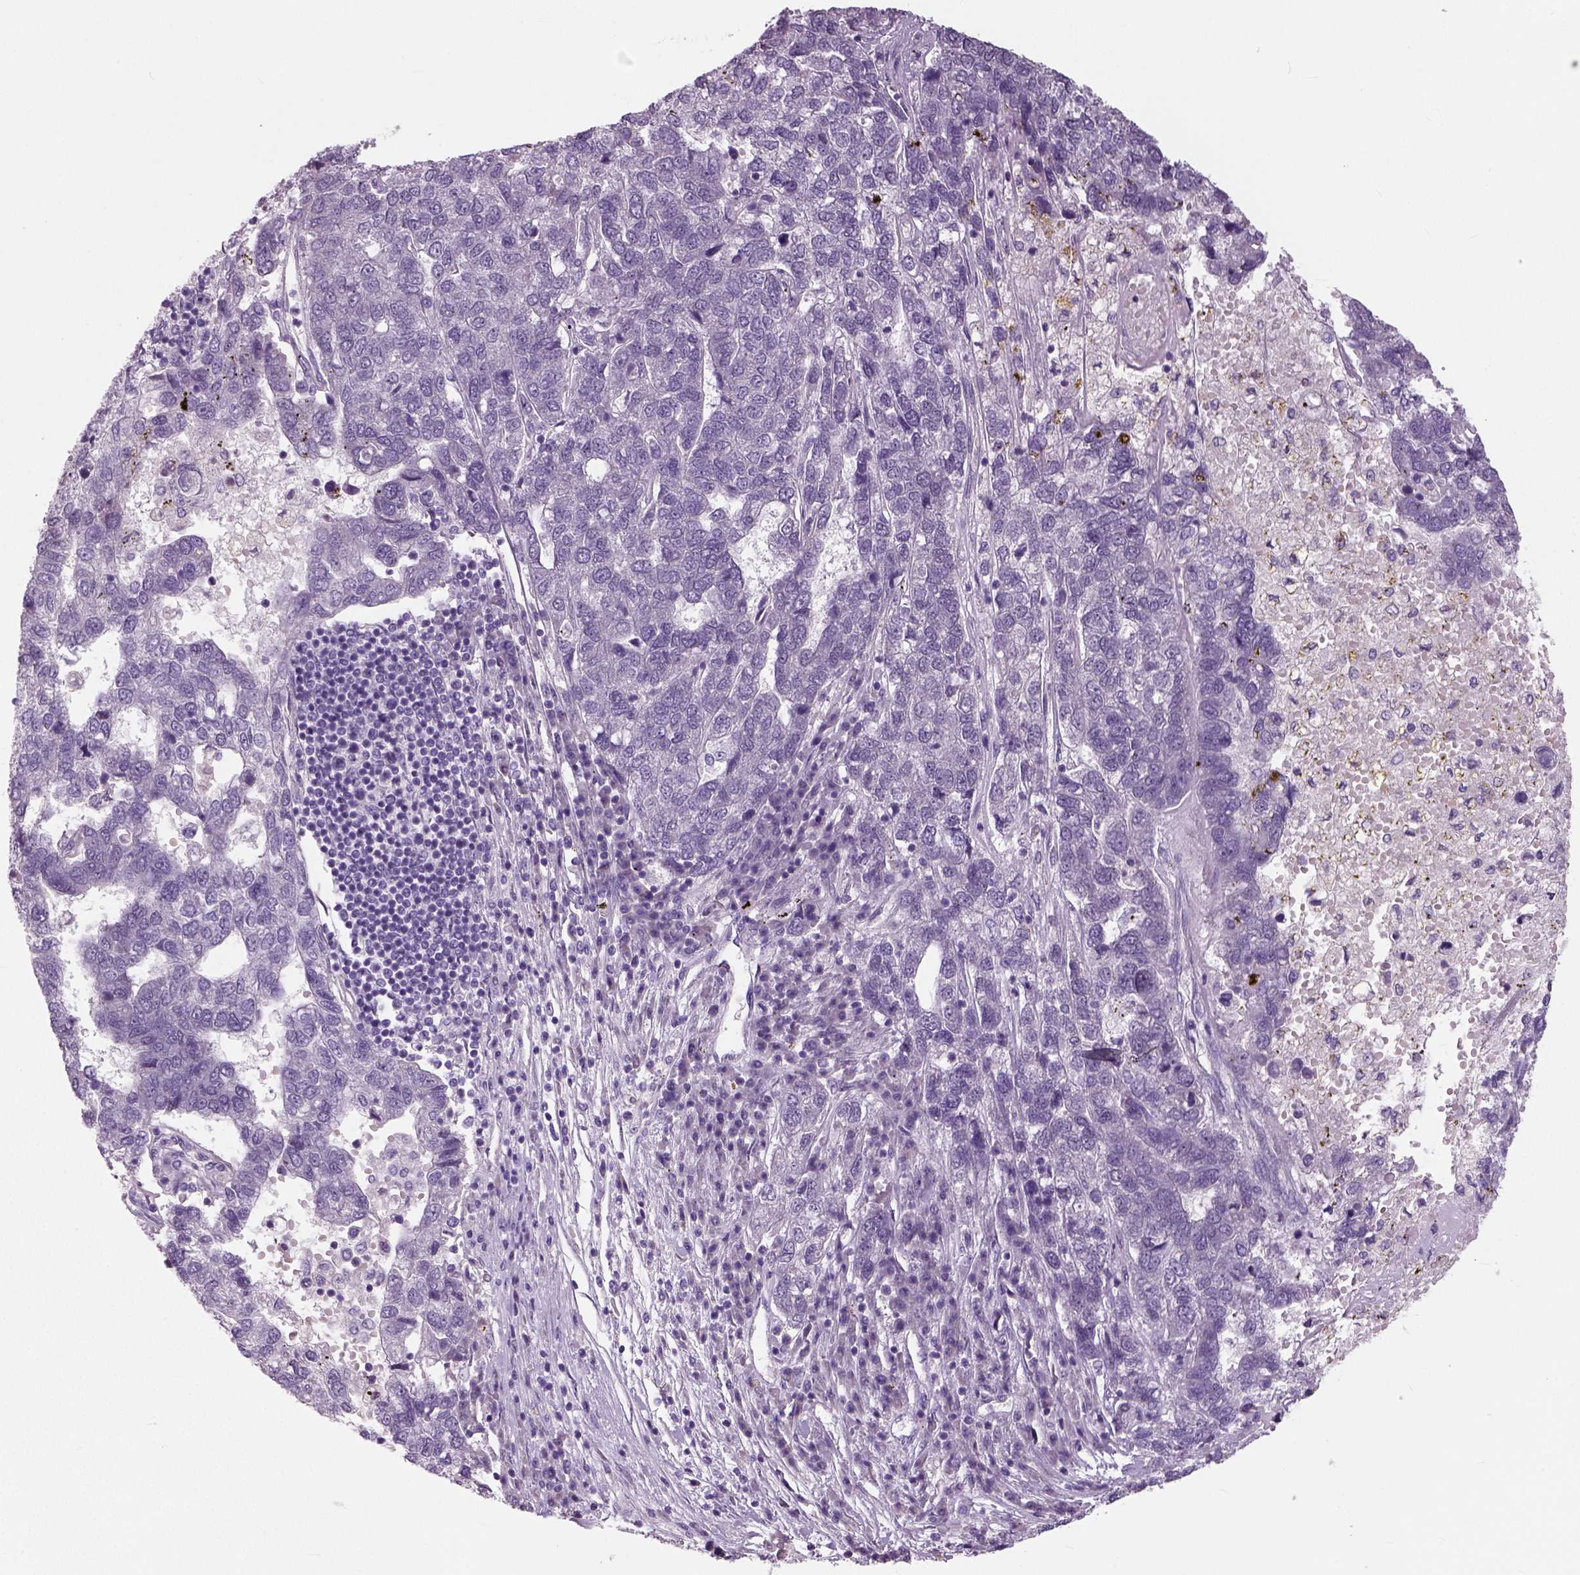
{"staining": {"intensity": "negative", "quantity": "none", "location": "none"}, "tissue": "pancreatic cancer", "cell_type": "Tumor cells", "image_type": "cancer", "snomed": [{"axis": "morphology", "description": "Adenocarcinoma, NOS"}, {"axis": "topography", "description": "Pancreas"}], "caption": "High power microscopy photomicrograph of an IHC histopathology image of pancreatic cancer, revealing no significant expression in tumor cells.", "gene": "NECAB1", "patient": {"sex": "female", "age": 61}}